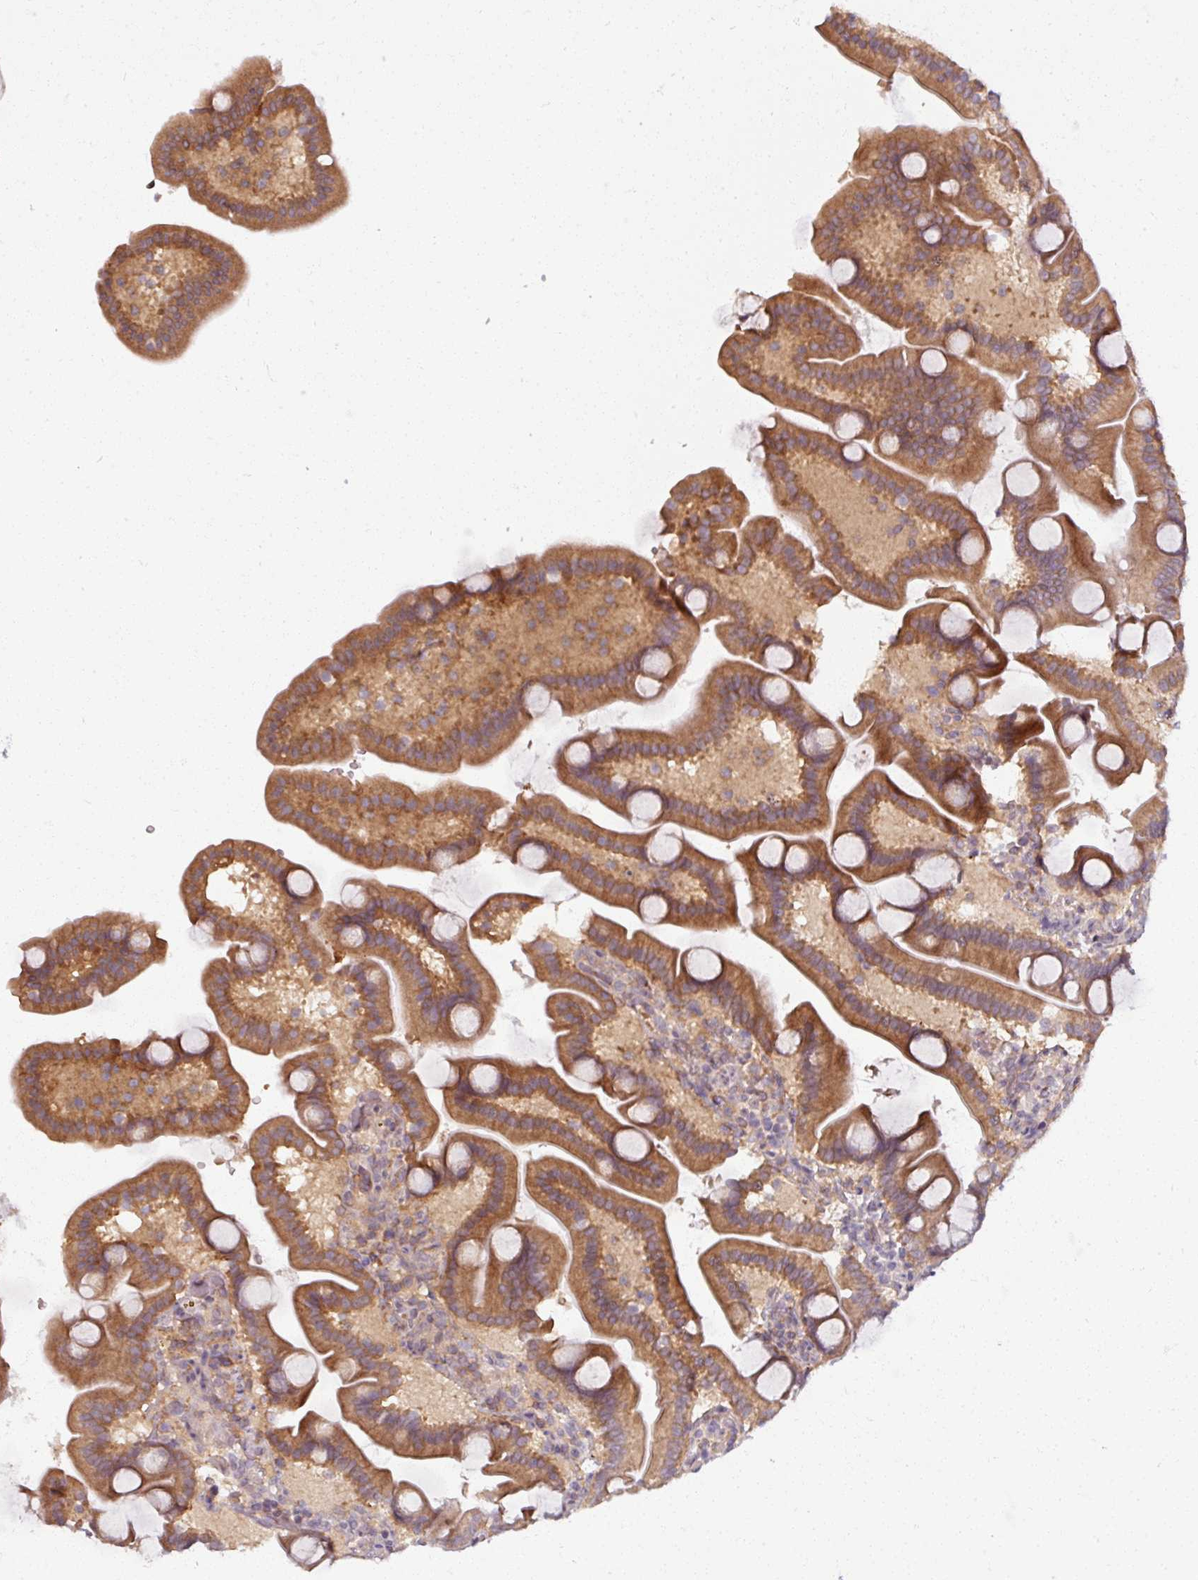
{"staining": {"intensity": "moderate", "quantity": ">75%", "location": "cytoplasmic/membranous"}, "tissue": "duodenum", "cell_type": "Glandular cells", "image_type": "normal", "snomed": [{"axis": "morphology", "description": "Normal tissue, NOS"}, {"axis": "topography", "description": "Duodenum"}], "caption": "A high-resolution micrograph shows IHC staining of normal duodenum, which displays moderate cytoplasmic/membranous expression in about >75% of glandular cells.", "gene": "TUSC3", "patient": {"sex": "male", "age": 55}}